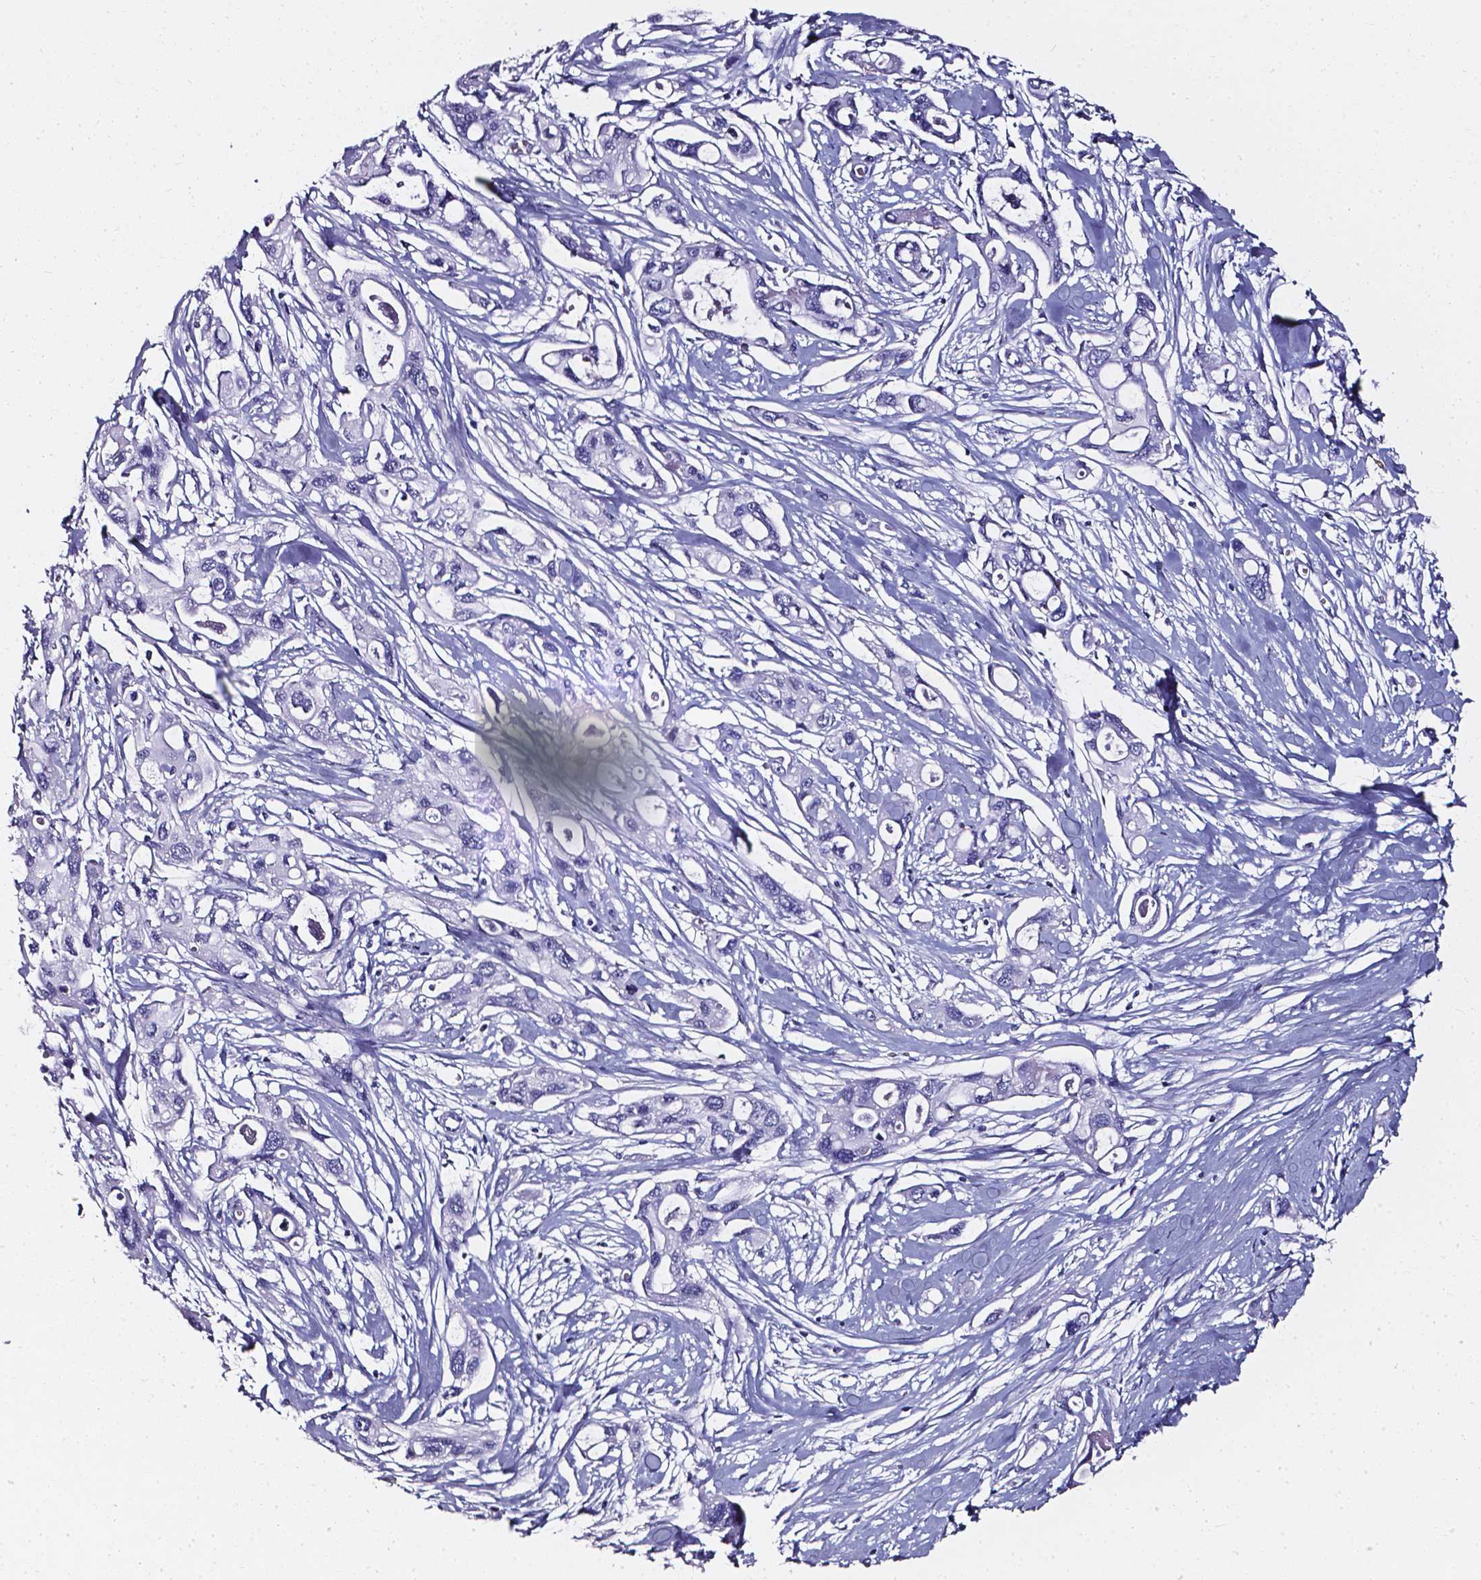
{"staining": {"intensity": "negative", "quantity": "none", "location": "none"}, "tissue": "pancreatic cancer", "cell_type": "Tumor cells", "image_type": "cancer", "snomed": [{"axis": "morphology", "description": "Adenocarcinoma, NOS"}, {"axis": "topography", "description": "Pancreas"}], "caption": "A micrograph of human adenocarcinoma (pancreatic) is negative for staining in tumor cells.", "gene": "AKR1B10", "patient": {"sex": "male", "age": 60}}